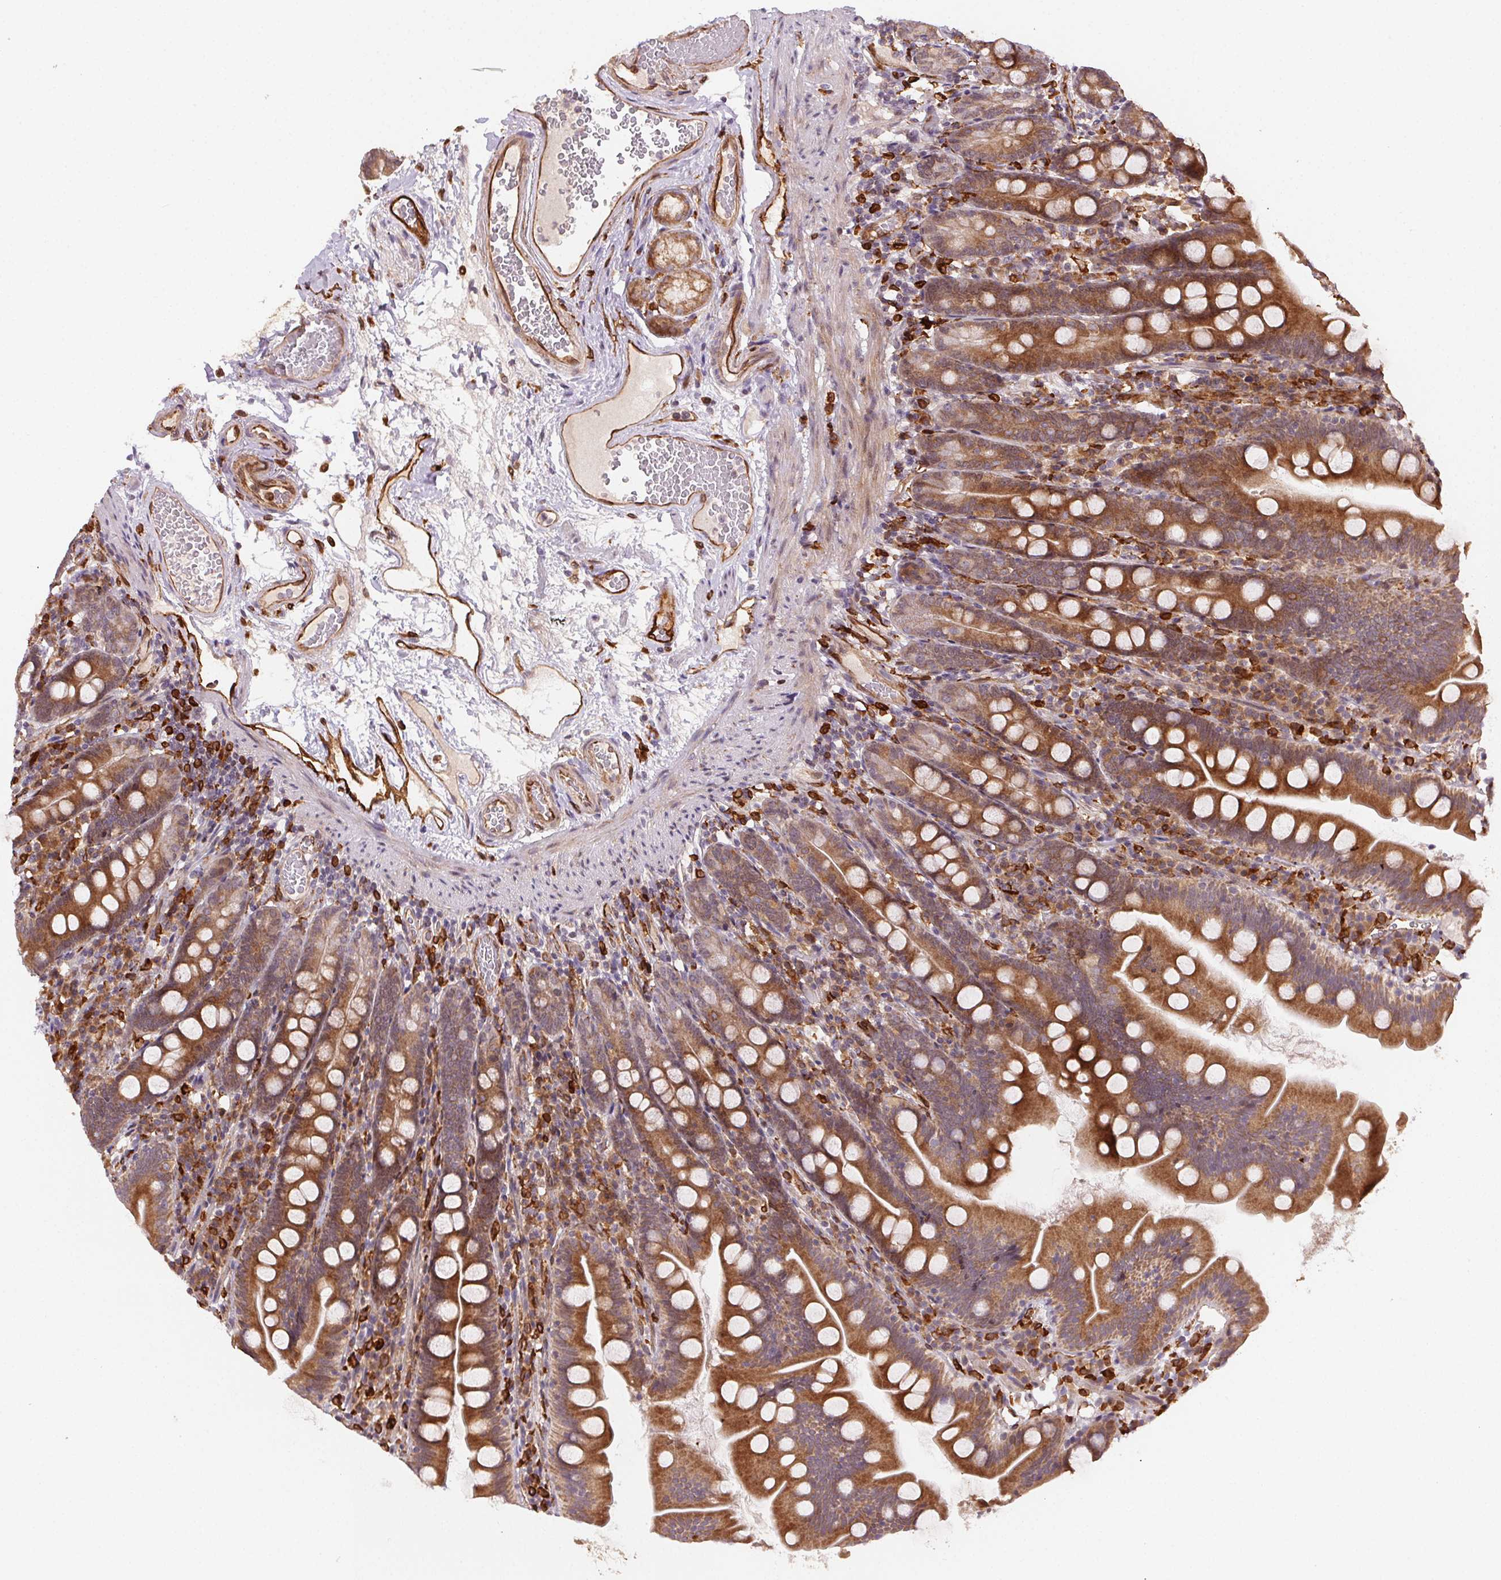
{"staining": {"intensity": "strong", "quantity": ">75%", "location": "cytoplasmic/membranous"}, "tissue": "duodenum", "cell_type": "Glandular cells", "image_type": "normal", "snomed": [{"axis": "morphology", "description": "Normal tissue, NOS"}, {"axis": "topography", "description": "Duodenum"}], "caption": "Protein staining of normal duodenum reveals strong cytoplasmic/membranous expression in approximately >75% of glandular cells. (DAB (3,3'-diaminobenzidine) IHC with brightfield microscopy, high magnification).", "gene": "RNASET2", "patient": {"sex": "female", "age": 67}}